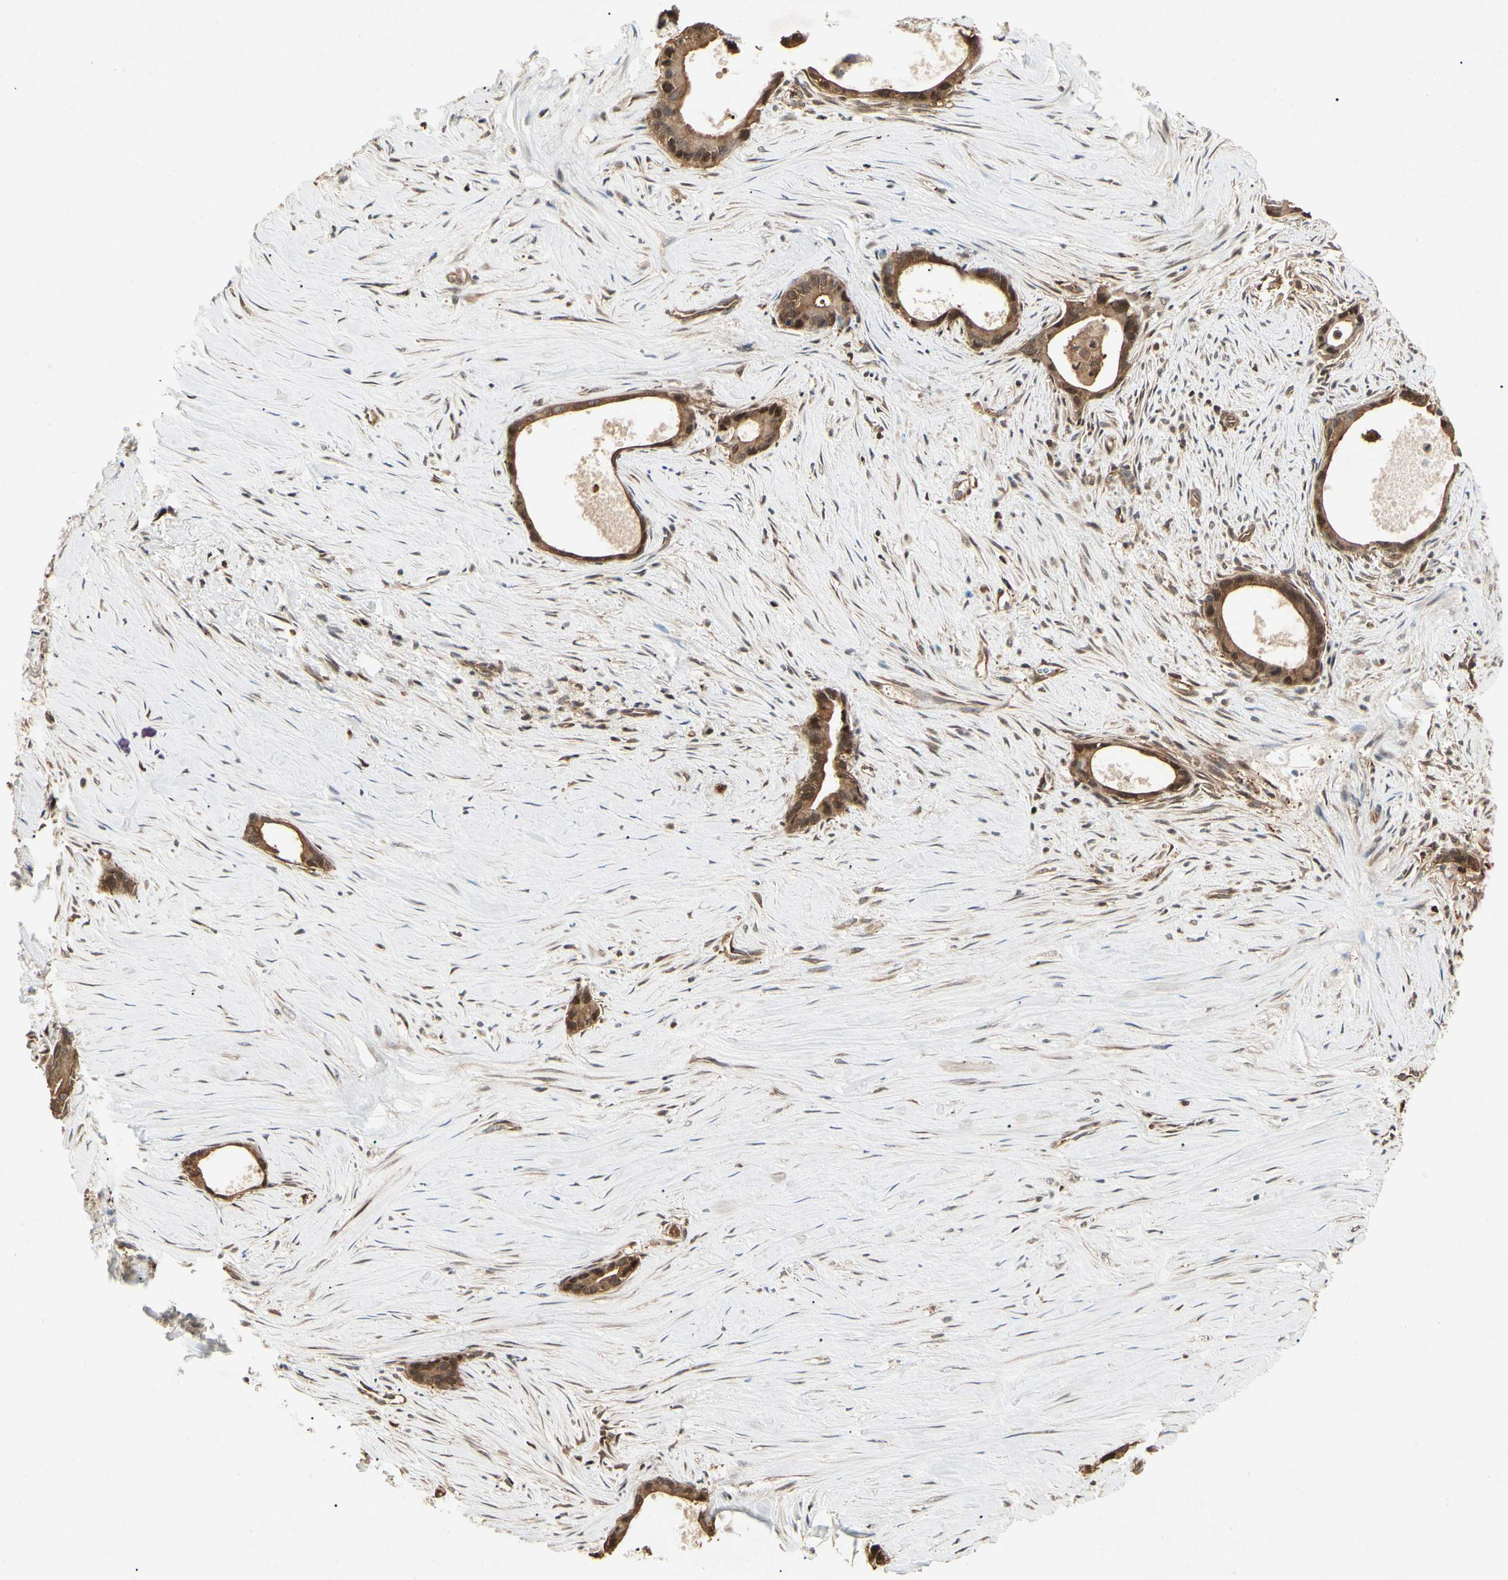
{"staining": {"intensity": "strong", "quantity": ">75%", "location": "cytoplasmic/membranous,nuclear"}, "tissue": "liver cancer", "cell_type": "Tumor cells", "image_type": "cancer", "snomed": [{"axis": "morphology", "description": "Cholangiocarcinoma"}, {"axis": "topography", "description": "Liver"}], "caption": "Cholangiocarcinoma (liver) was stained to show a protein in brown. There is high levels of strong cytoplasmic/membranous and nuclear positivity in approximately >75% of tumor cells. (DAB (3,3'-diaminobenzidine) = brown stain, brightfield microscopy at high magnification).", "gene": "YWHAQ", "patient": {"sex": "female", "age": 55}}